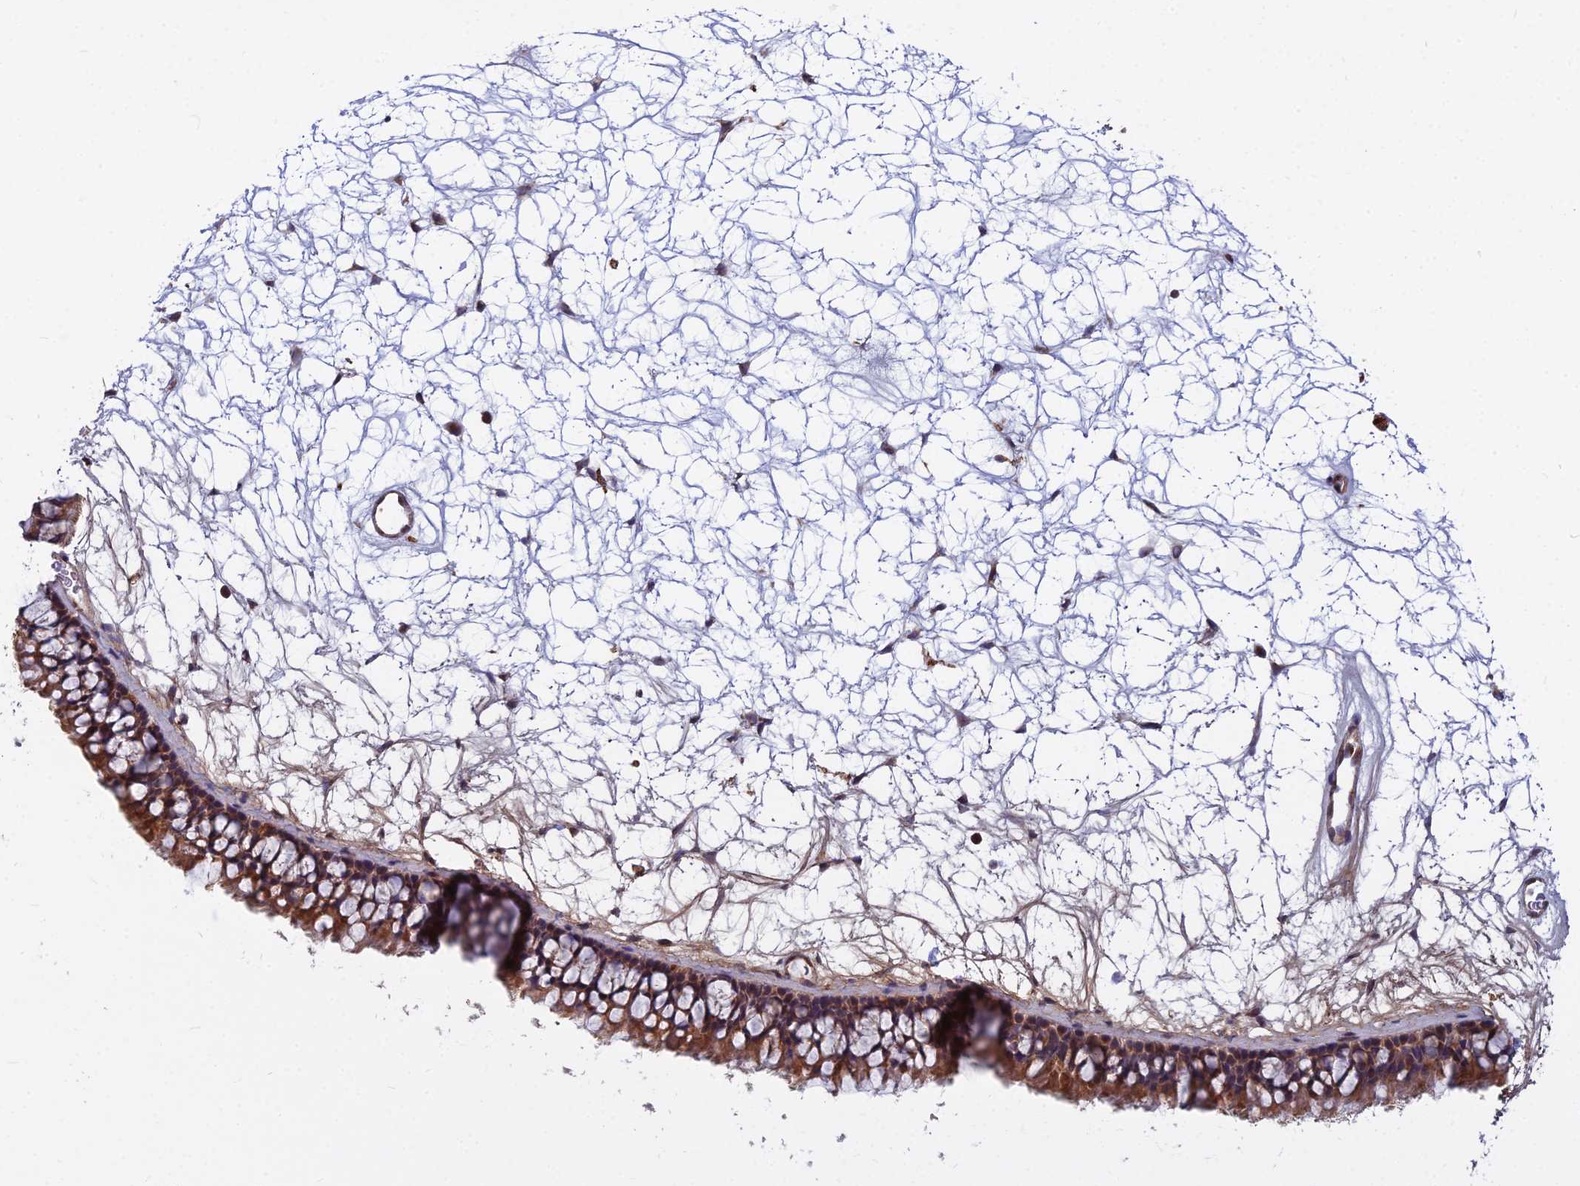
{"staining": {"intensity": "strong", "quantity": ">75%", "location": "cytoplasmic/membranous"}, "tissue": "nasopharynx", "cell_type": "Respiratory epithelial cells", "image_type": "normal", "snomed": [{"axis": "morphology", "description": "Normal tissue, NOS"}, {"axis": "topography", "description": "Nasopharynx"}], "caption": "Immunohistochemistry histopathology image of benign nasopharynx stained for a protein (brown), which reveals high levels of strong cytoplasmic/membranous positivity in about >75% of respiratory epithelial cells.", "gene": "COMMD2", "patient": {"sex": "male", "age": 64}}